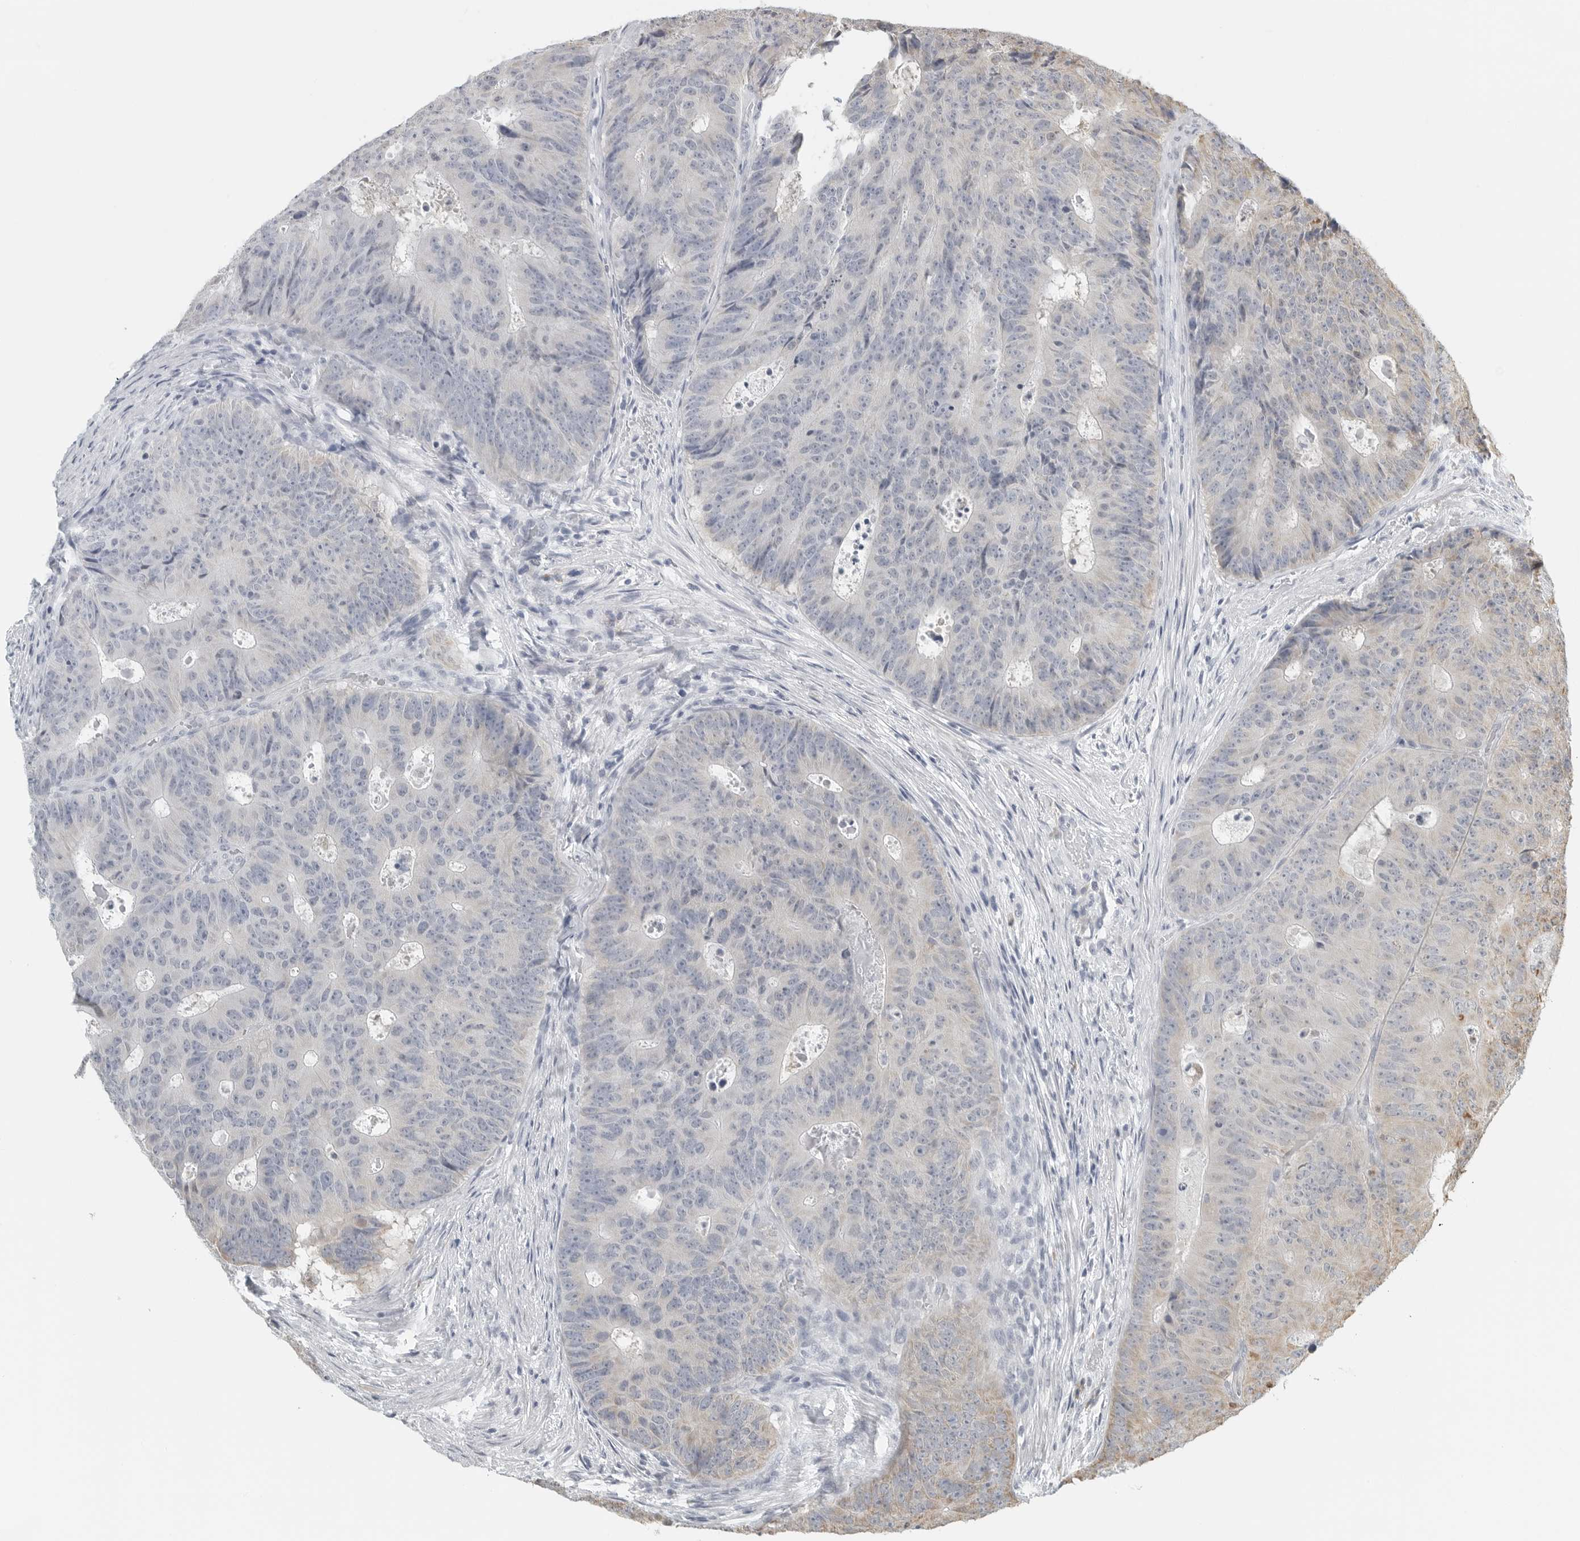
{"staining": {"intensity": "negative", "quantity": "none", "location": "none"}, "tissue": "colorectal cancer", "cell_type": "Tumor cells", "image_type": "cancer", "snomed": [{"axis": "morphology", "description": "Adenocarcinoma, NOS"}, {"axis": "topography", "description": "Colon"}], "caption": "Immunohistochemistry image of neoplastic tissue: human colorectal adenocarcinoma stained with DAB reveals no significant protein staining in tumor cells.", "gene": "IL12RB2", "patient": {"sex": "male", "age": 87}}